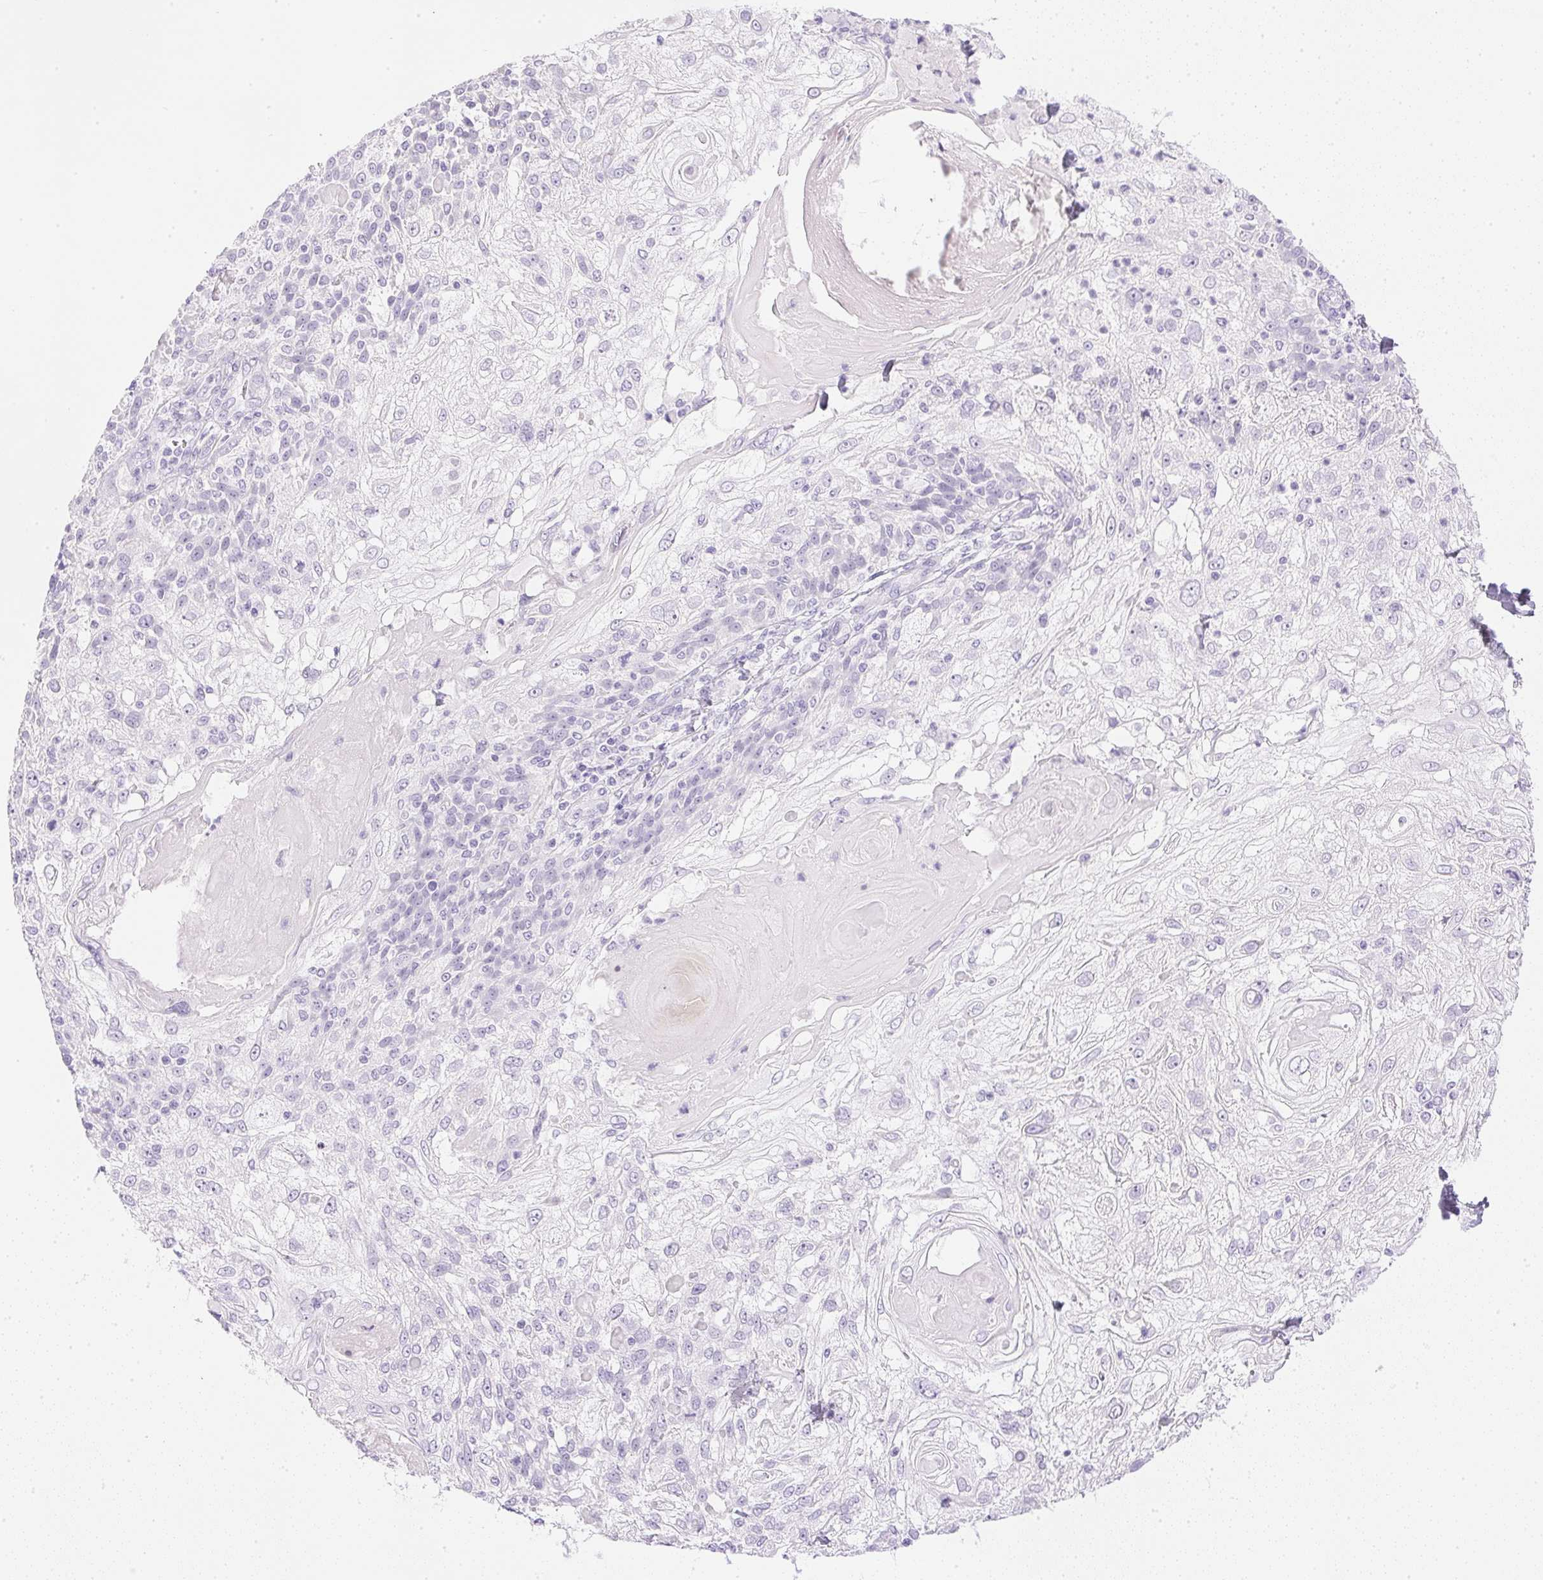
{"staining": {"intensity": "negative", "quantity": "none", "location": "none"}, "tissue": "skin cancer", "cell_type": "Tumor cells", "image_type": "cancer", "snomed": [{"axis": "morphology", "description": "Normal tissue, NOS"}, {"axis": "morphology", "description": "Squamous cell carcinoma, NOS"}, {"axis": "topography", "description": "Skin"}], "caption": "A high-resolution histopathology image shows immunohistochemistry staining of skin squamous cell carcinoma, which demonstrates no significant staining in tumor cells.", "gene": "CPB1", "patient": {"sex": "female", "age": 83}}